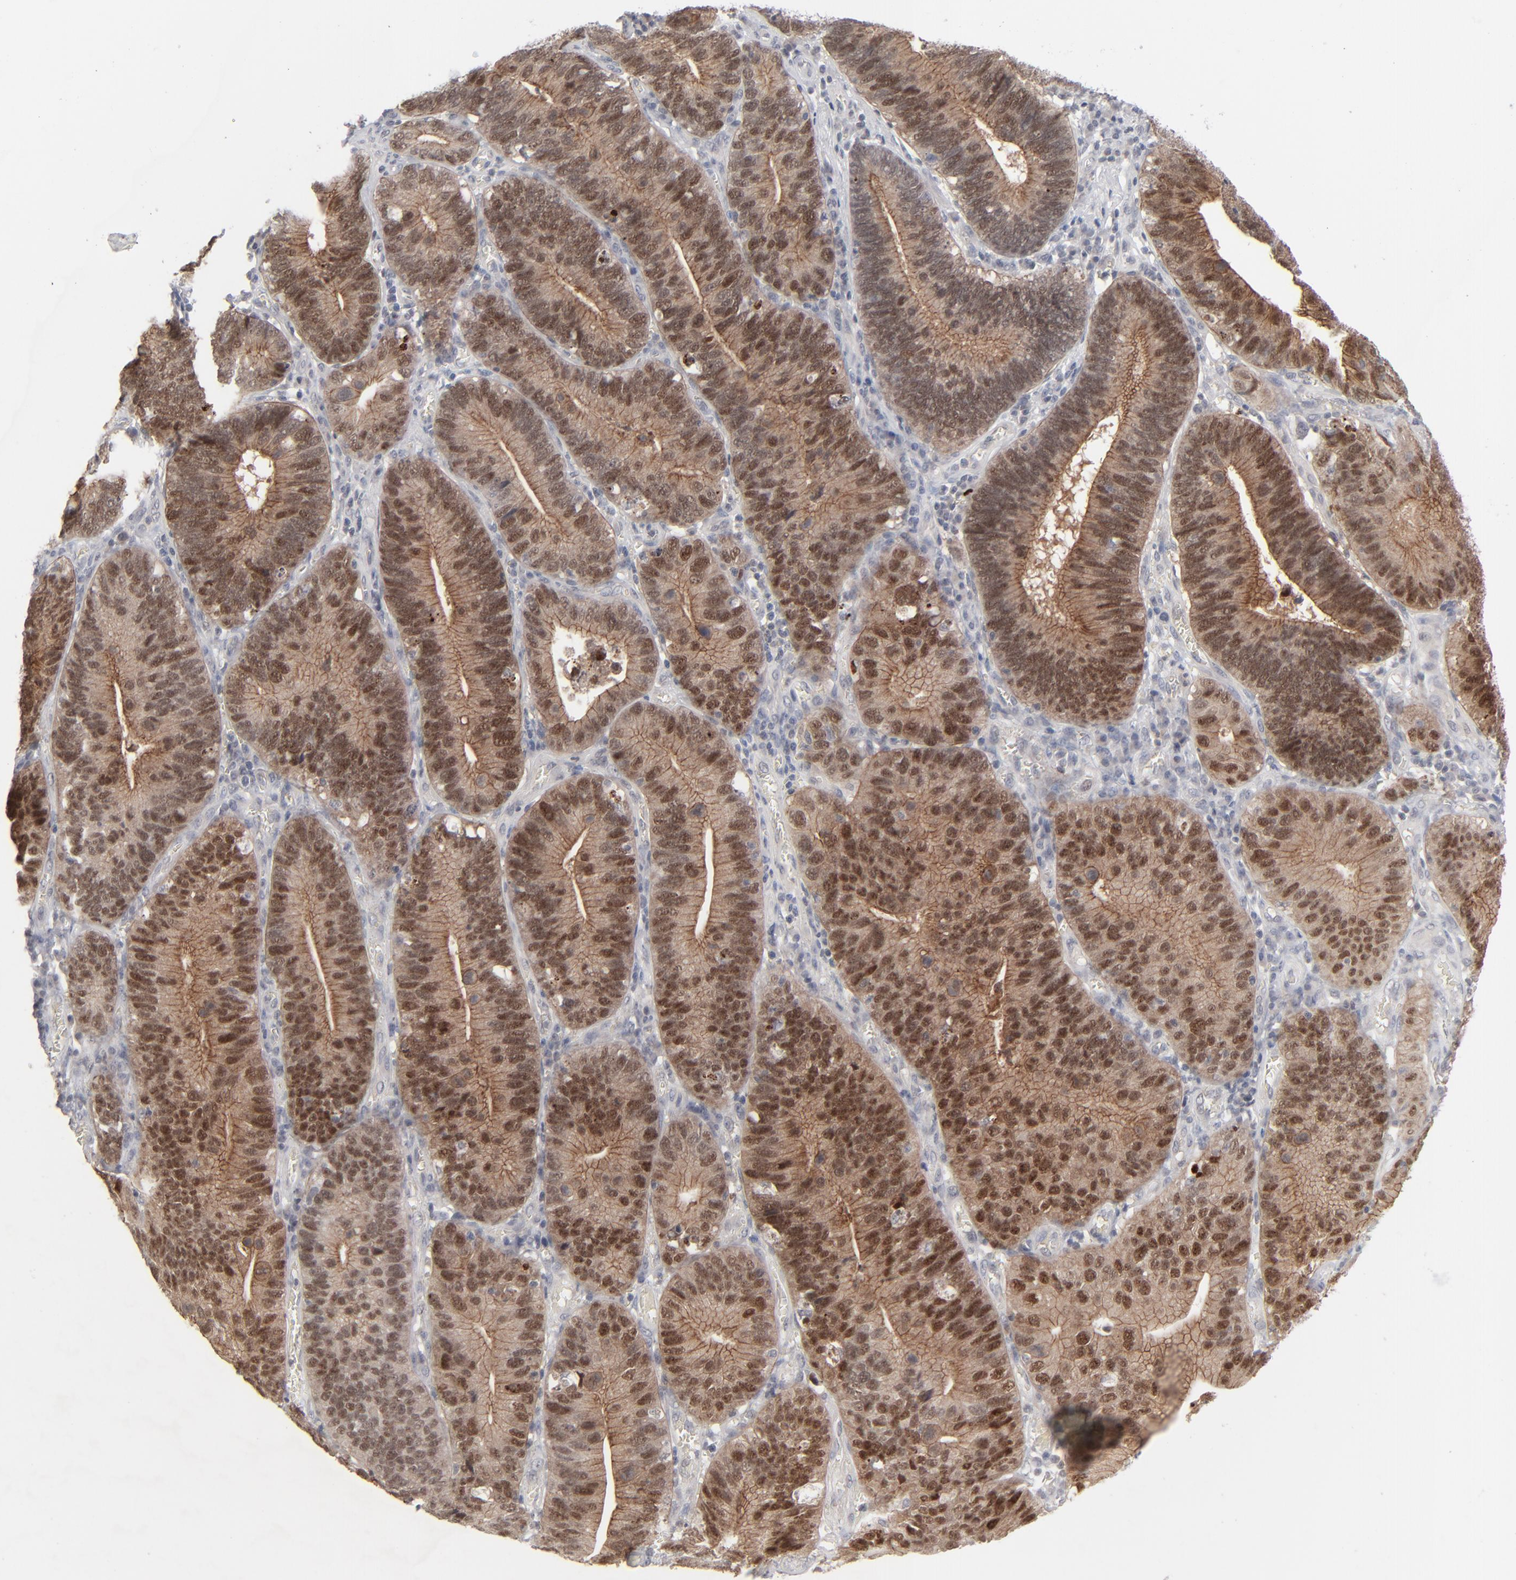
{"staining": {"intensity": "strong", "quantity": ">75%", "location": "cytoplasmic/membranous"}, "tissue": "stomach cancer", "cell_type": "Tumor cells", "image_type": "cancer", "snomed": [{"axis": "morphology", "description": "Adenocarcinoma, NOS"}, {"axis": "topography", "description": "Stomach"}, {"axis": "topography", "description": "Gastric cardia"}], "caption": "DAB (3,3'-diaminobenzidine) immunohistochemical staining of stomach adenocarcinoma shows strong cytoplasmic/membranous protein expression in approximately >75% of tumor cells.", "gene": "POF1B", "patient": {"sex": "male", "age": 59}}